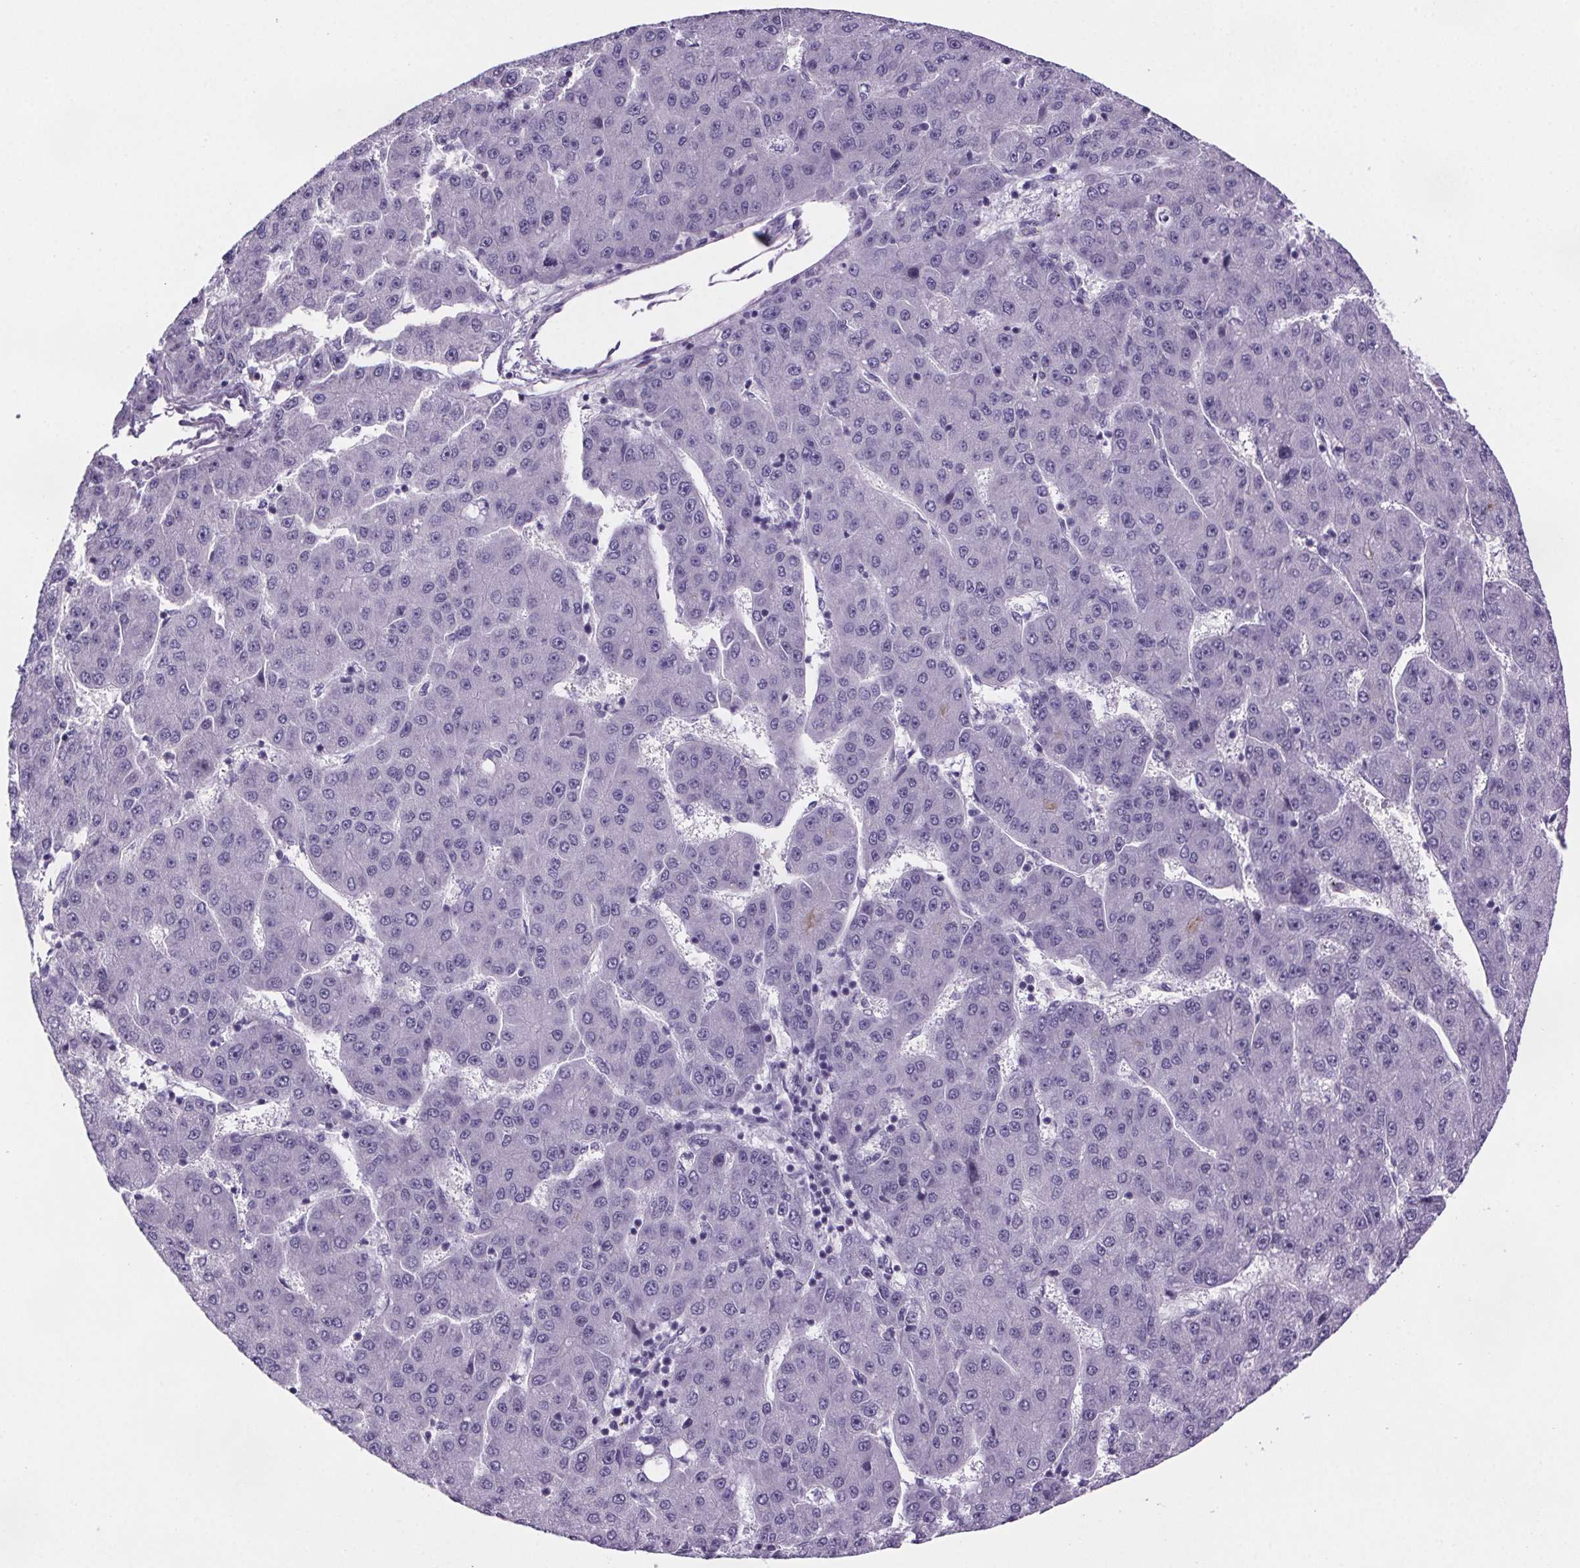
{"staining": {"intensity": "negative", "quantity": "none", "location": "none"}, "tissue": "liver cancer", "cell_type": "Tumor cells", "image_type": "cancer", "snomed": [{"axis": "morphology", "description": "Carcinoma, Hepatocellular, NOS"}, {"axis": "topography", "description": "Liver"}], "caption": "Immunohistochemical staining of human hepatocellular carcinoma (liver) demonstrates no significant expression in tumor cells. (DAB (3,3'-diaminobenzidine) immunohistochemistry, high magnification).", "gene": "CUBN", "patient": {"sex": "male", "age": 67}}